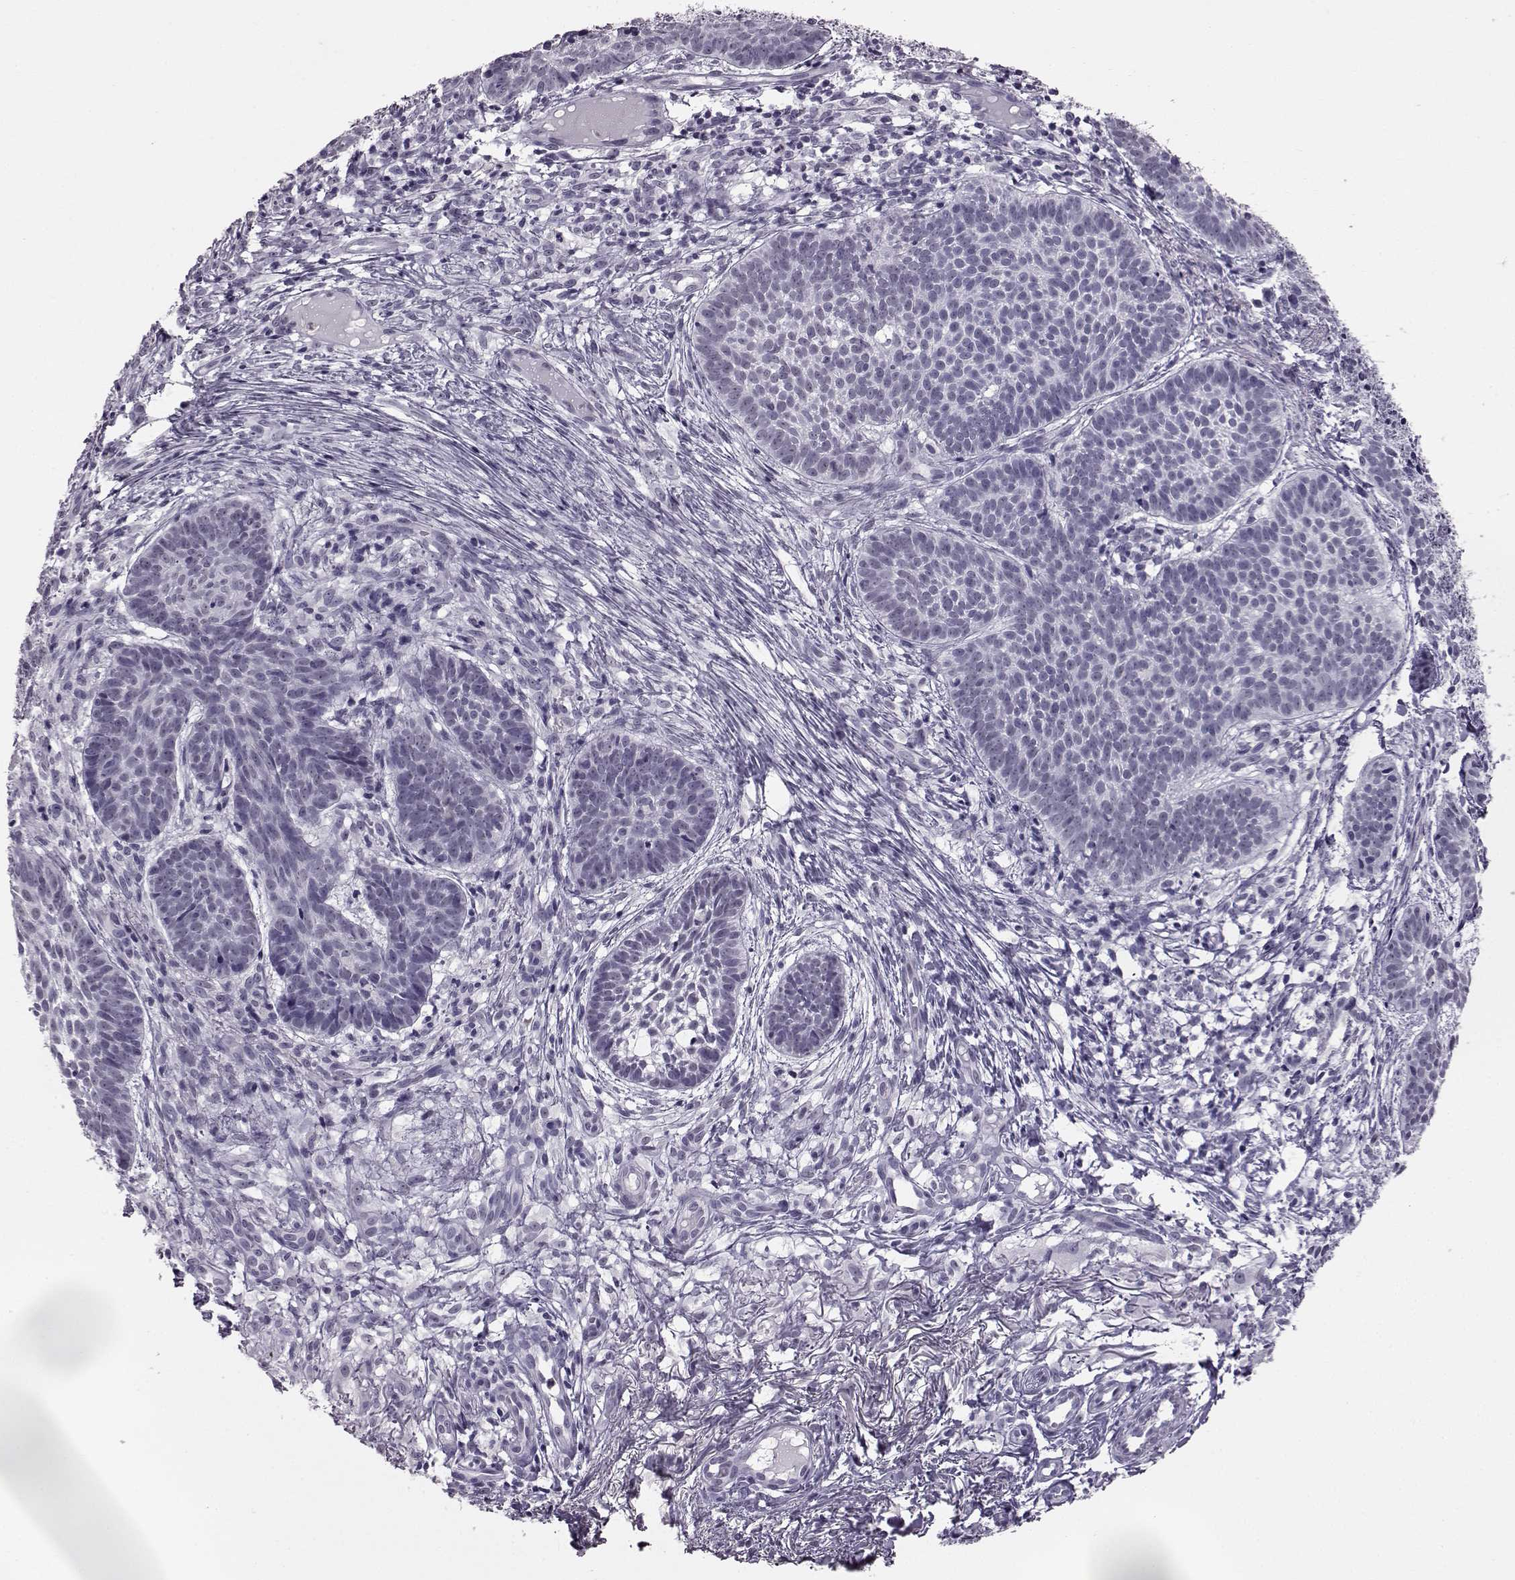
{"staining": {"intensity": "negative", "quantity": "none", "location": "none"}, "tissue": "skin cancer", "cell_type": "Tumor cells", "image_type": "cancer", "snomed": [{"axis": "morphology", "description": "Basal cell carcinoma"}, {"axis": "topography", "description": "Skin"}], "caption": "Immunohistochemistry image of neoplastic tissue: skin cancer (basal cell carcinoma) stained with DAB reveals no significant protein positivity in tumor cells.", "gene": "ADGRG2", "patient": {"sex": "male", "age": 72}}